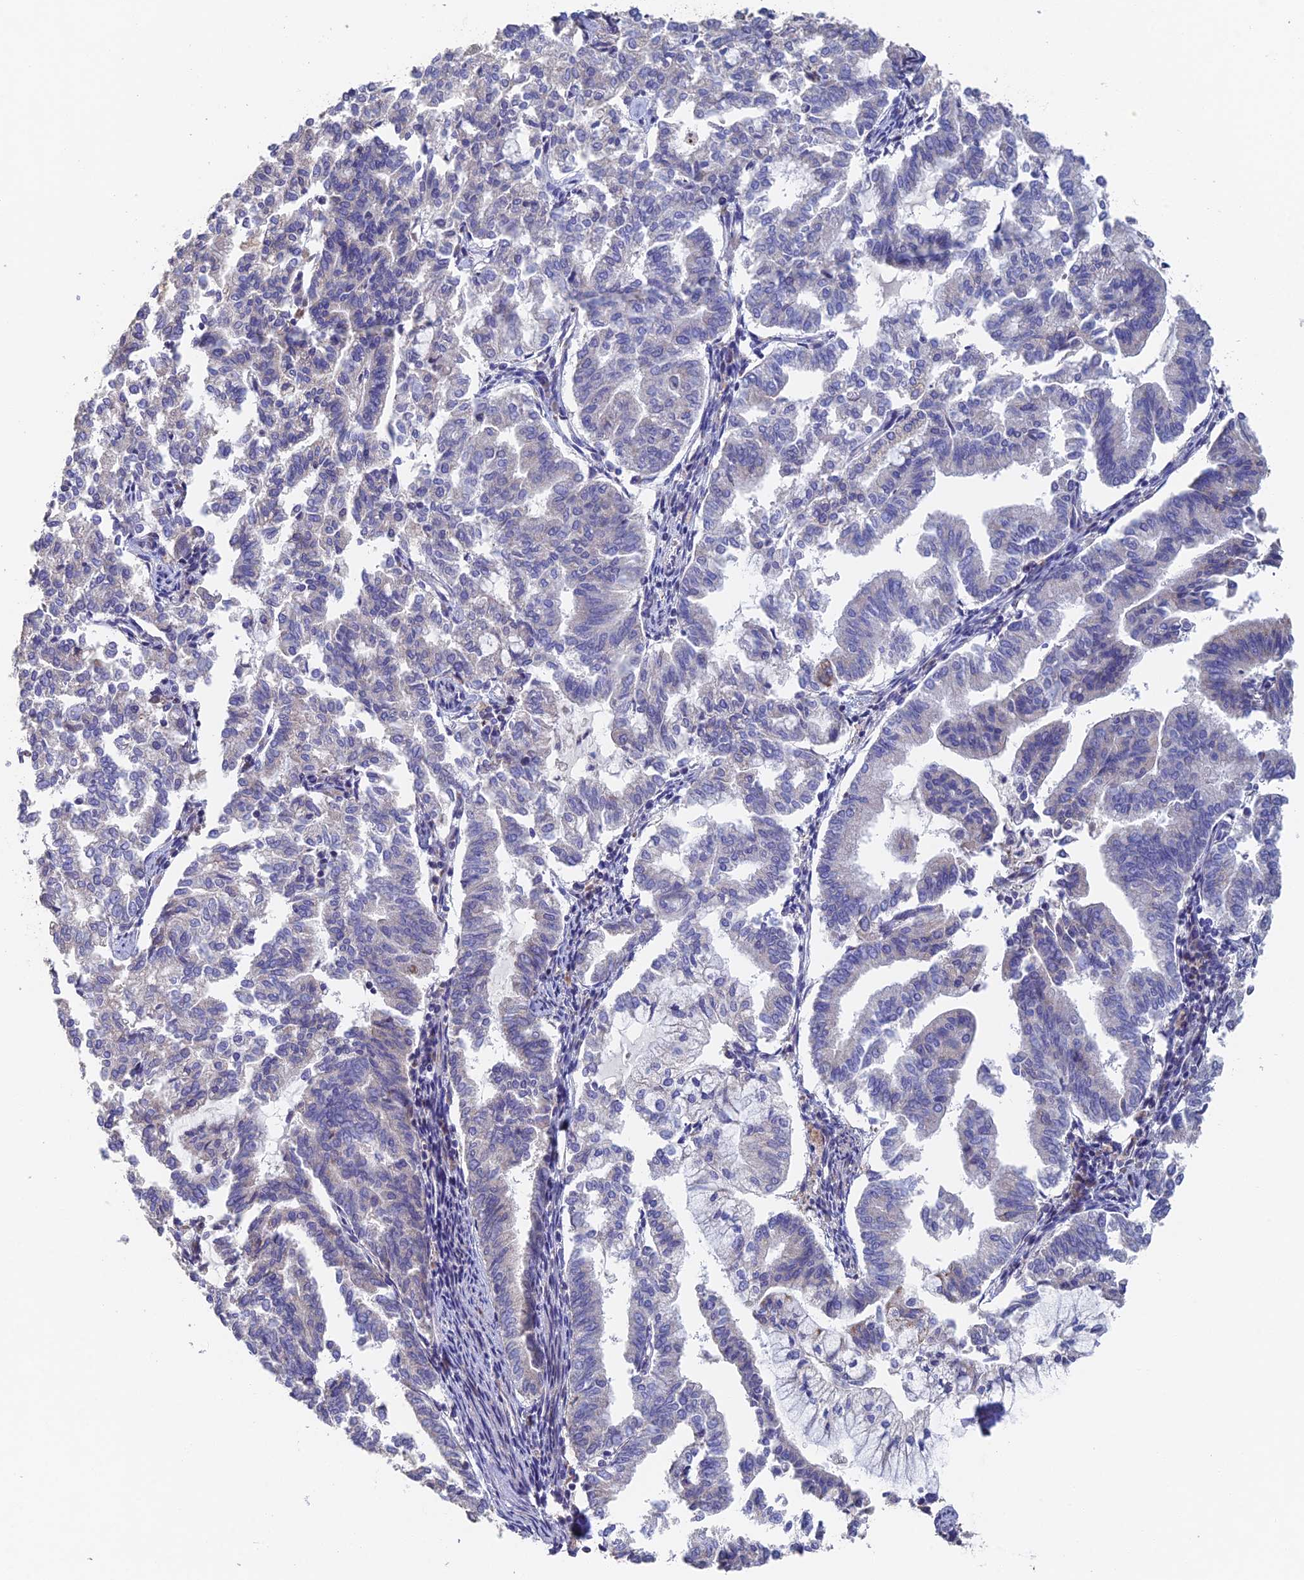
{"staining": {"intensity": "negative", "quantity": "none", "location": "none"}, "tissue": "endometrial cancer", "cell_type": "Tumor cells", "image_type": "cancer", "snomed": [{"axis": "morphology", "description": "Adenocarcinoma, NOS"}, {"axis": "topography", "description": "Endometrium"}], "caption": "Adenocarcinoma (endometrial) stained for a protein using IHC displays no positivity tumor cells.", "gene": "ECSIT", "patient": {"sex": "female", "age": 79}}